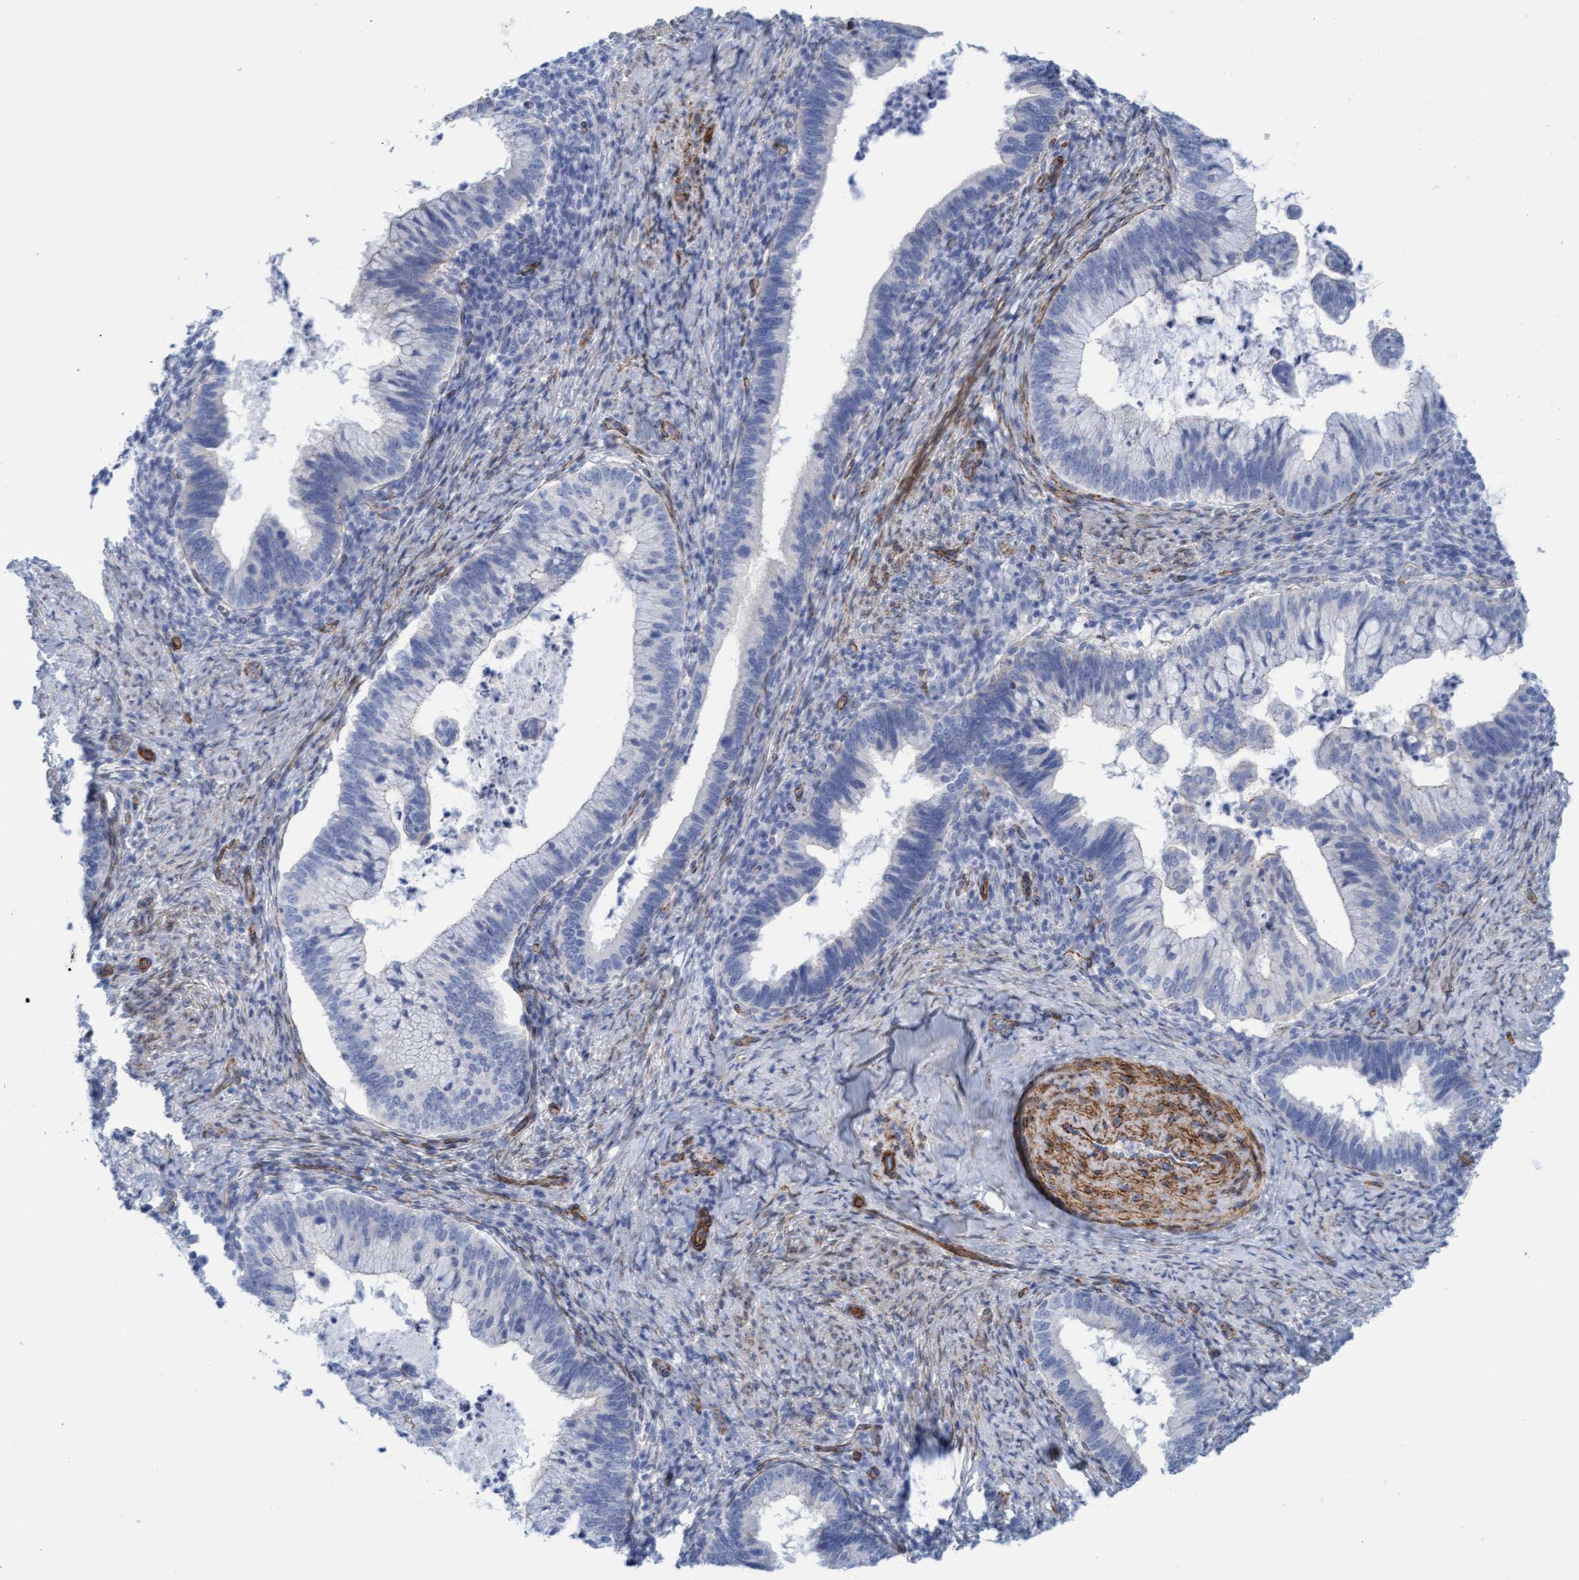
{"staining": {"intensity": "negative", "quantity": "none", "location": "none"}, "tissue": "cervical cancer", "cell_type": "Tumor cells", "image_type": "cancer", "snomed": [{"axis": "morphology", "description": "Adenocarcinoma, NOS"}, {"axis": "topography", "description": "Cervix"}], "caption": "Tumor cells are negative for brown protein staining in adenocarcinoma (cervical).", "gene": "MTFR1", "patient": {"sex": "female", "age": 36}}